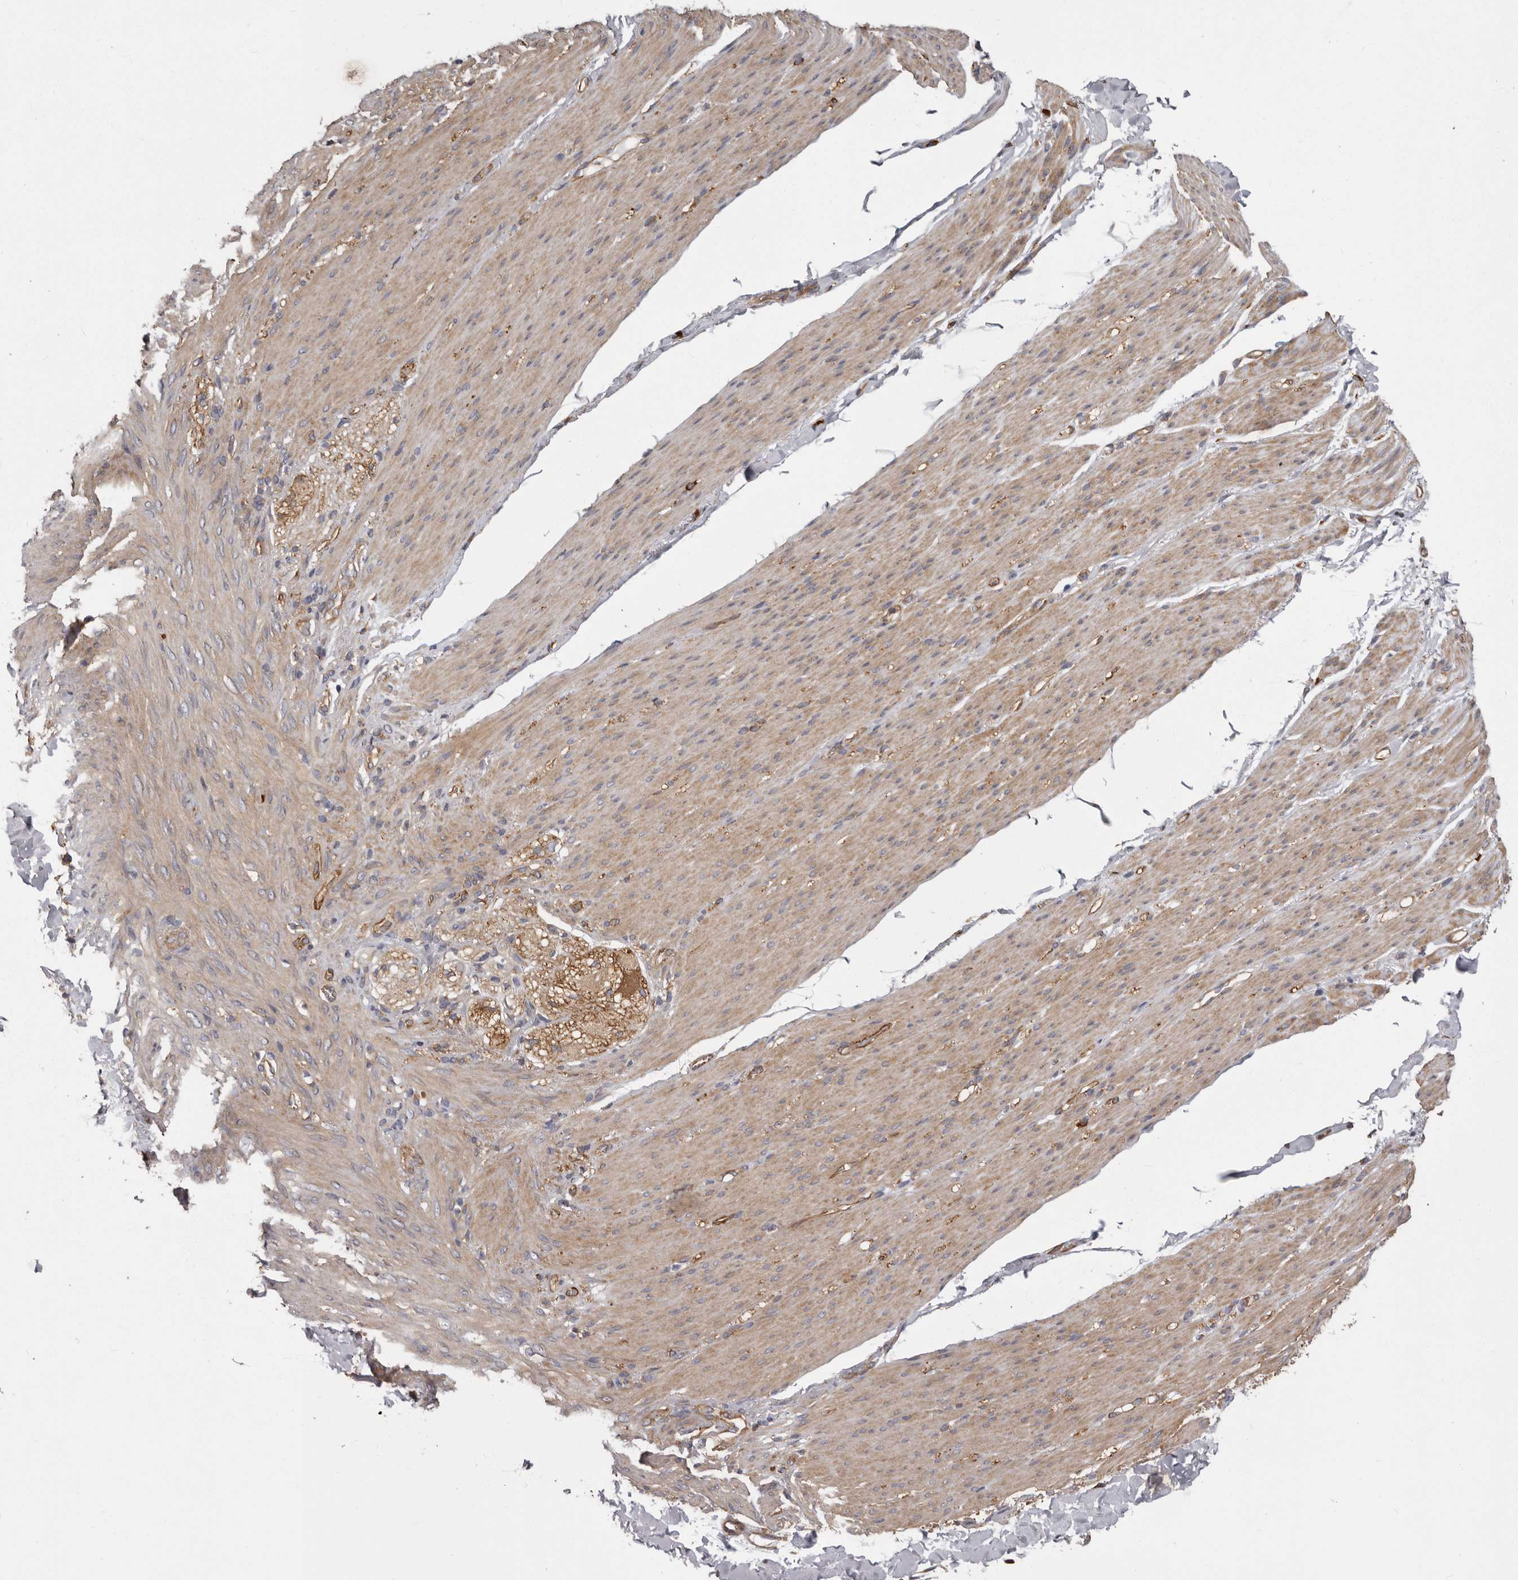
{"staining": {"intensity": "moderate", "quantity": ">75%", "location": "cytoplasmic/membranous"}, "tissue": "smooth muscle", "cell_type": "Smooth muscle cells", "image_type": "normal", "snomed": [{"axis": "morphology", "description": "Normal tissue, NOS"}, {"axis": "topography", "description": "Colon"}, {"axis": "topography", "description": "Peripheral nerve tissue"}], "caption": "Protein staining of unremarkable smooth muscle demonstrates moderate cytoplasmic/membranous positivity in about >75% of smooth muscle cells.", "gene": "ENAH", "patient": {"sex": "female", "age": 61}}